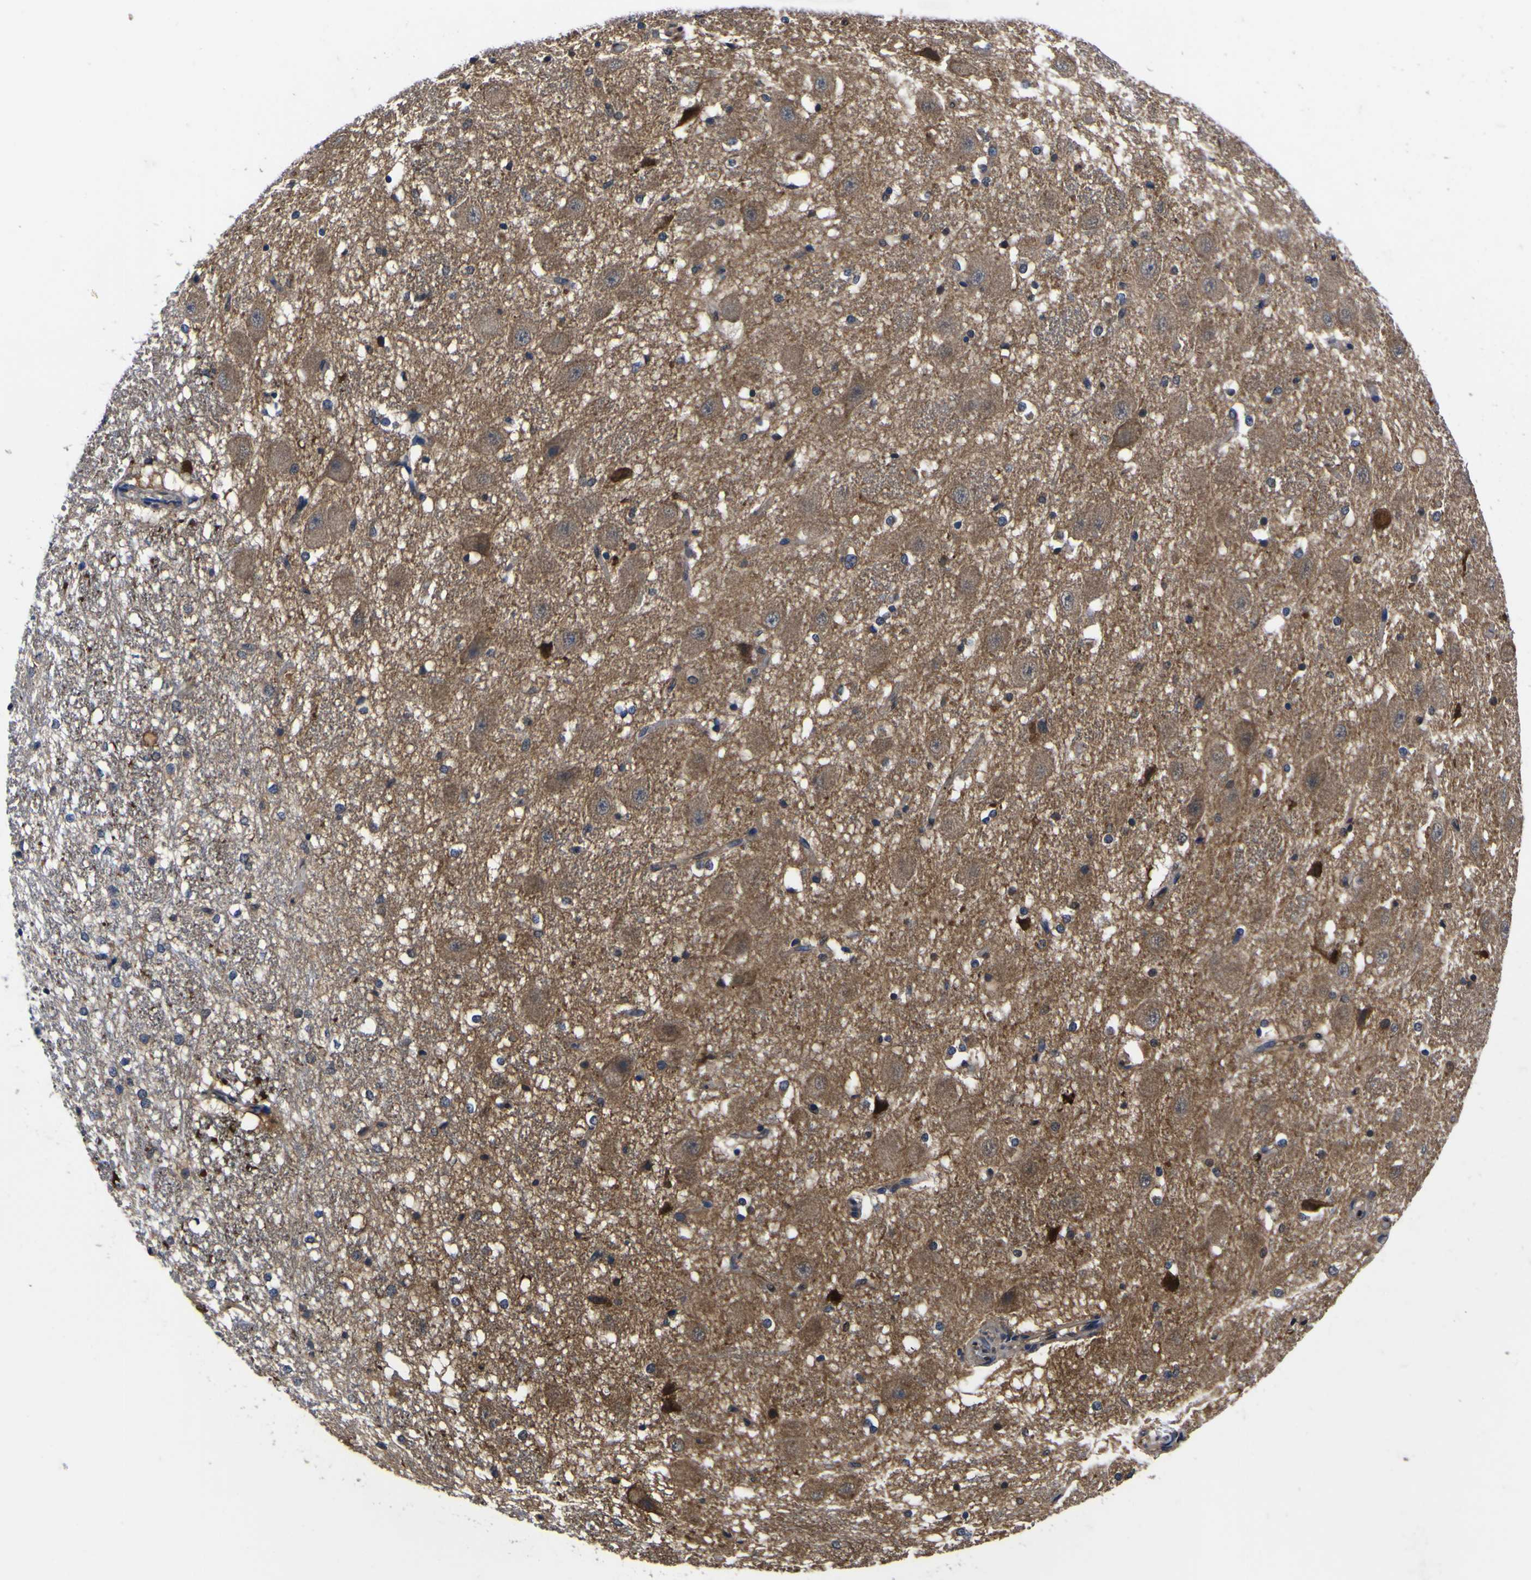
{"staining": {"intensity": "weak", "quantity": "<25%", "location": "cytoplasmic/membranous"}, "tissue": "hippocampus", "cell_type": "Glial cells", "image_type": "normal", "snomed": [{"axis": "morphology", "description": "Normal tissue, NOS"}, {"axis": "topography", "description": "Hippocampus"}], "caption": "This is a micrograph of immunohistochemistry (IHC) staining of unremarkable hippocampus, which shows no expression in glial cells.", "gene": "FAM110B", "patient": {"sex": "female", "age": 19}}